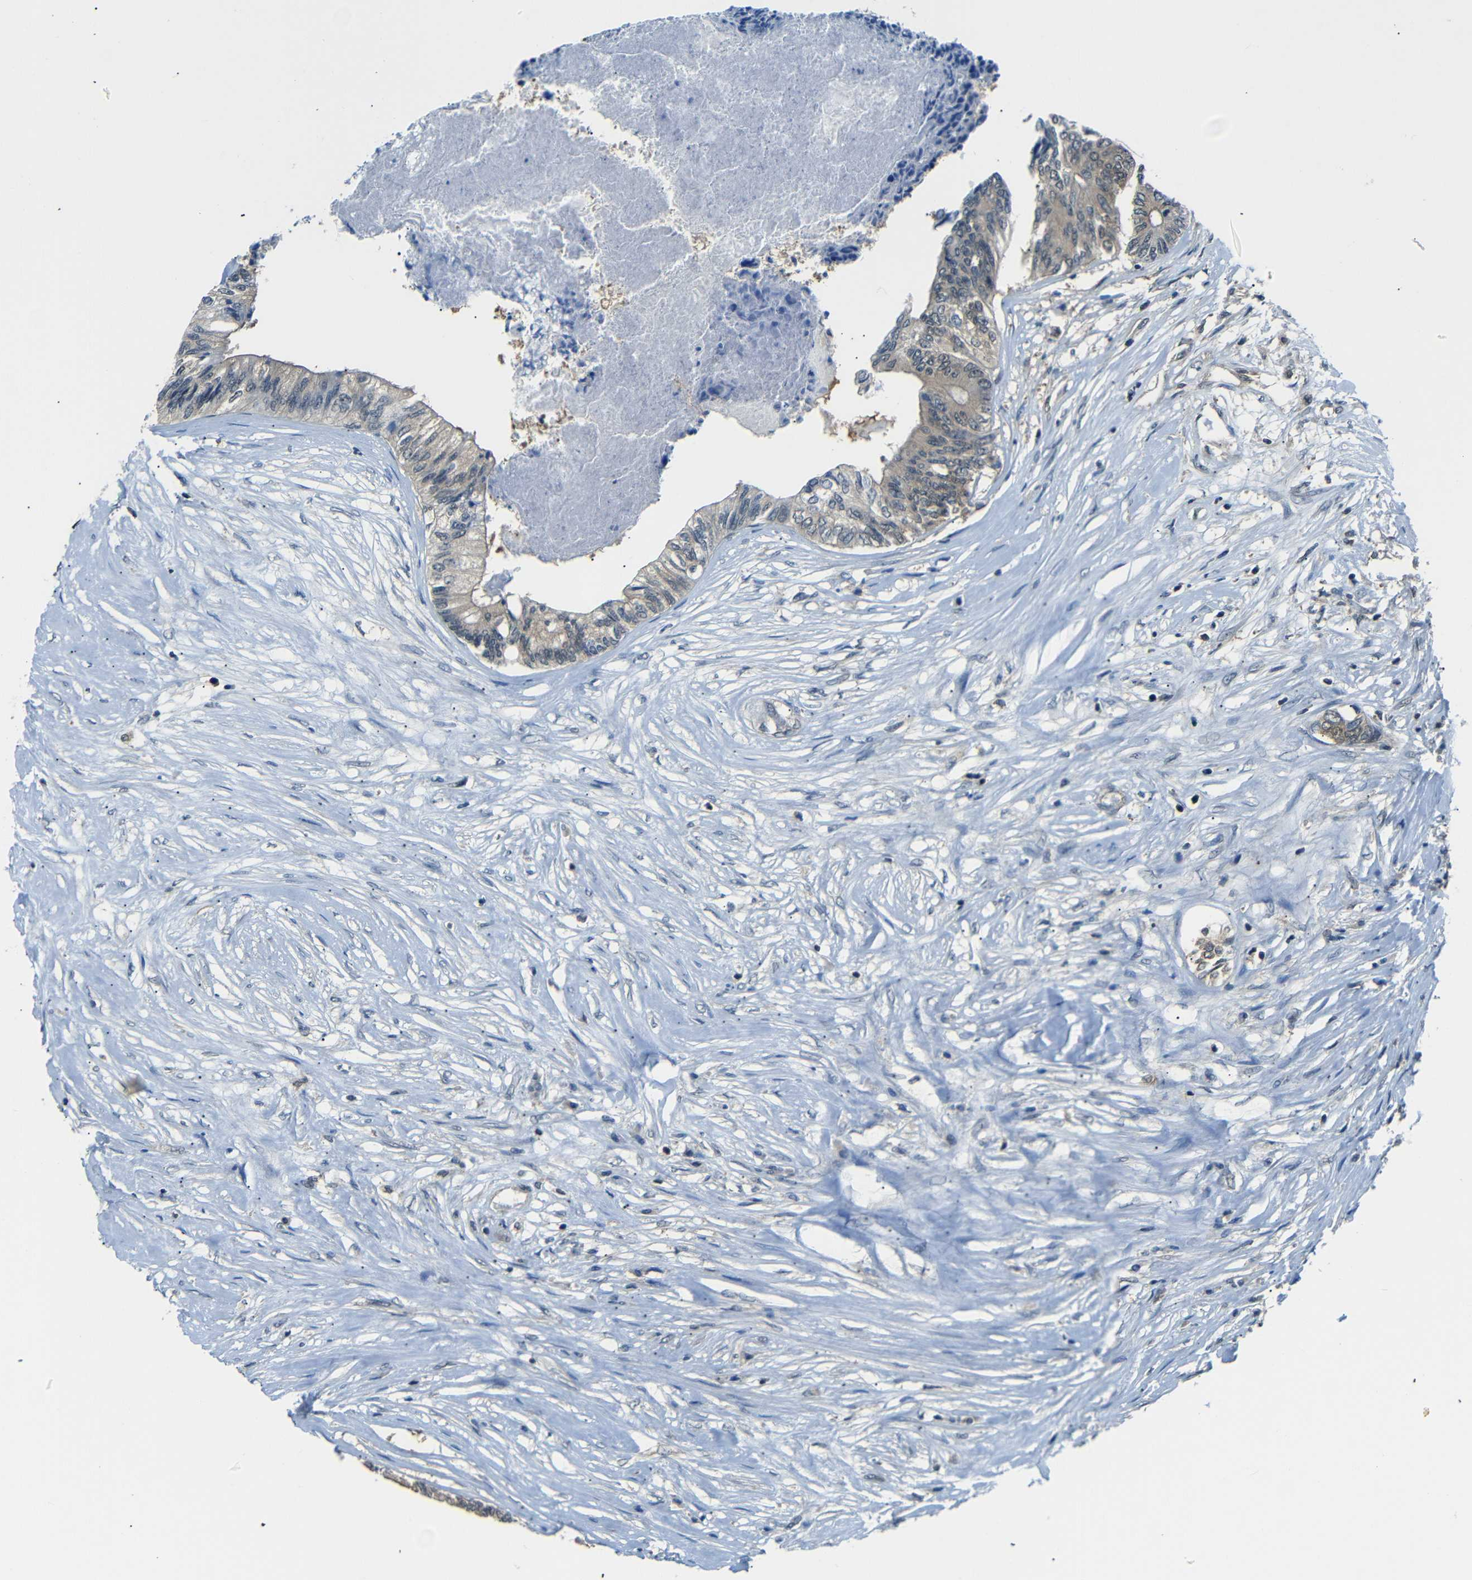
{"staining": {"intensity": "weak", "quantity": ">75%", "location": "cytoplasmic/membranous"}, "tissue": "colorectal cancer", "cell_type": "Tumor cells", "image_type": "cancer", "snomed": [{"axis": "morphology", "description": "Adenocarcinoma, NOS"}, {"axis": "topography", "description": "Rectum"}], "caption": "A histopathology image of human colorectal cancer (adenocarcinoma) stained for a protein shows weak cytoplasmic/membranous brown staining in tumor cells. The staining is performed using DAB (3,3'-diaminobenzidine) brown chromogen to label protein expression. The nuclei are counter-stained blue using hematoxylin.", "gene": "UBXN1", "patient": {"sex": "male", "age": 63}}